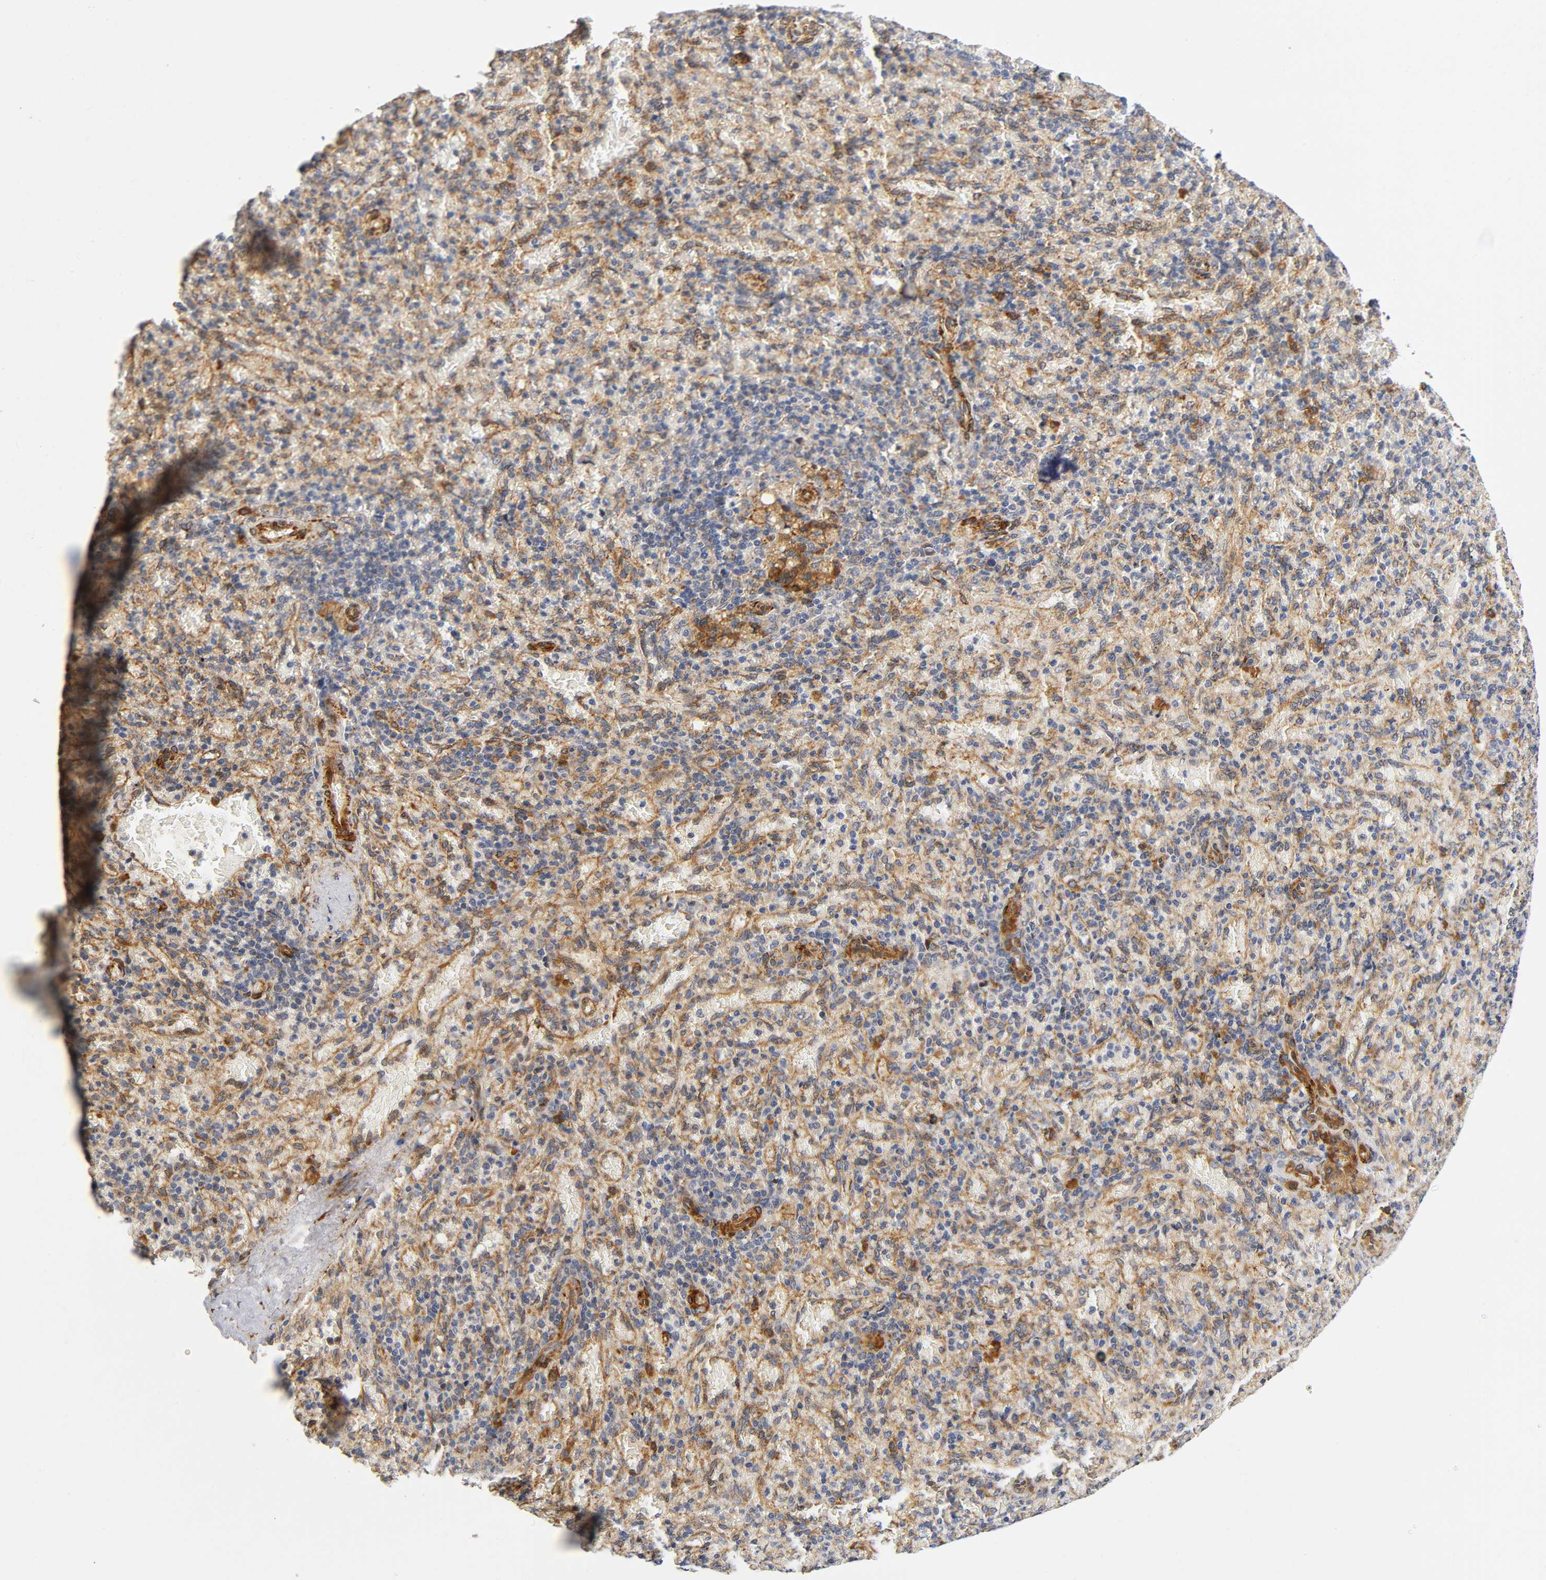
{"staining": {"intensity": "weak", "quantity": "<25%", "location": "cytoplasmic/membranous"}, "tissue": "spleen", "cell_type": "Cells in red pulp", "image_type": "normal", "snomed": [{"axis": "morphology", "description": "Normal tissue, NOS"}, {"axis": "topography", "description": "Spleen"}], "caption": "IHC of normal human spleen demonstrates no staining in cells in red pulp. (Stains: DAB (3,3'-diaminobenzidine) IHC with hematoxylin counter stain, Microscopy: brightfield microscopy at high magnification).", "gene": "SOS2", "patient": {"sex": "female", "age": 43}}